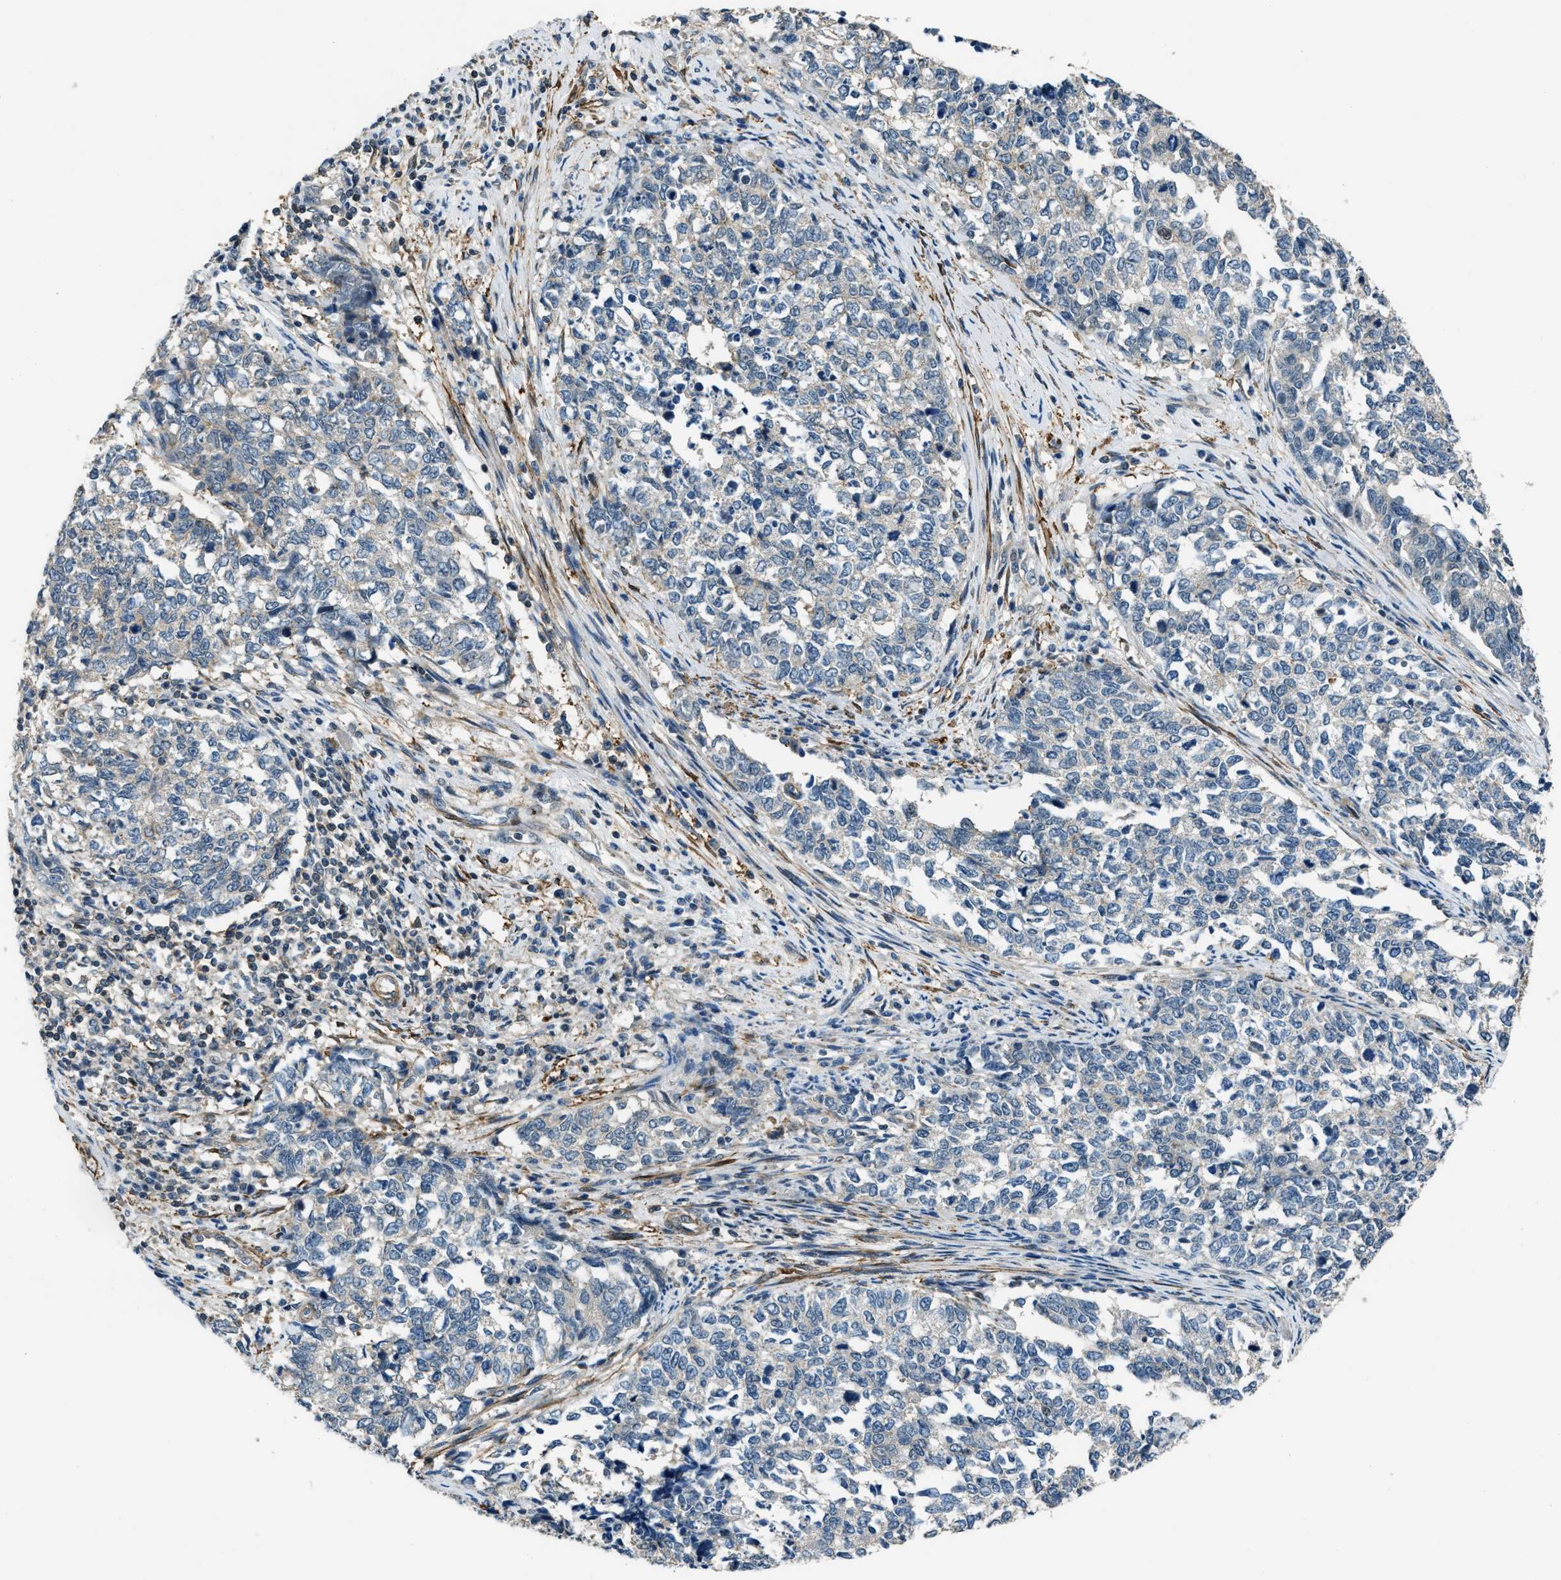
{"staining": {"intensity": "negative", "quantity": "none", "location": "none"}, "tissue": "cervical cancer", "cell_type": "Tumor cells", "image_type": "cancer", "snomed": [{"axis": "morphology", "description": "Squamous cell carcinoma, NOS"}, {"axis": "topography", "description": "Cervix"}], "caption": "High magnification brightfield microscopy of cervical squamous cell carcinoma stained with DAB (brown) and counterstained with hematoxylin (blue): tumor cells show no significant staining.", "gene": "NUDCD3", "patient": {"sex": "female", "age": 63}}